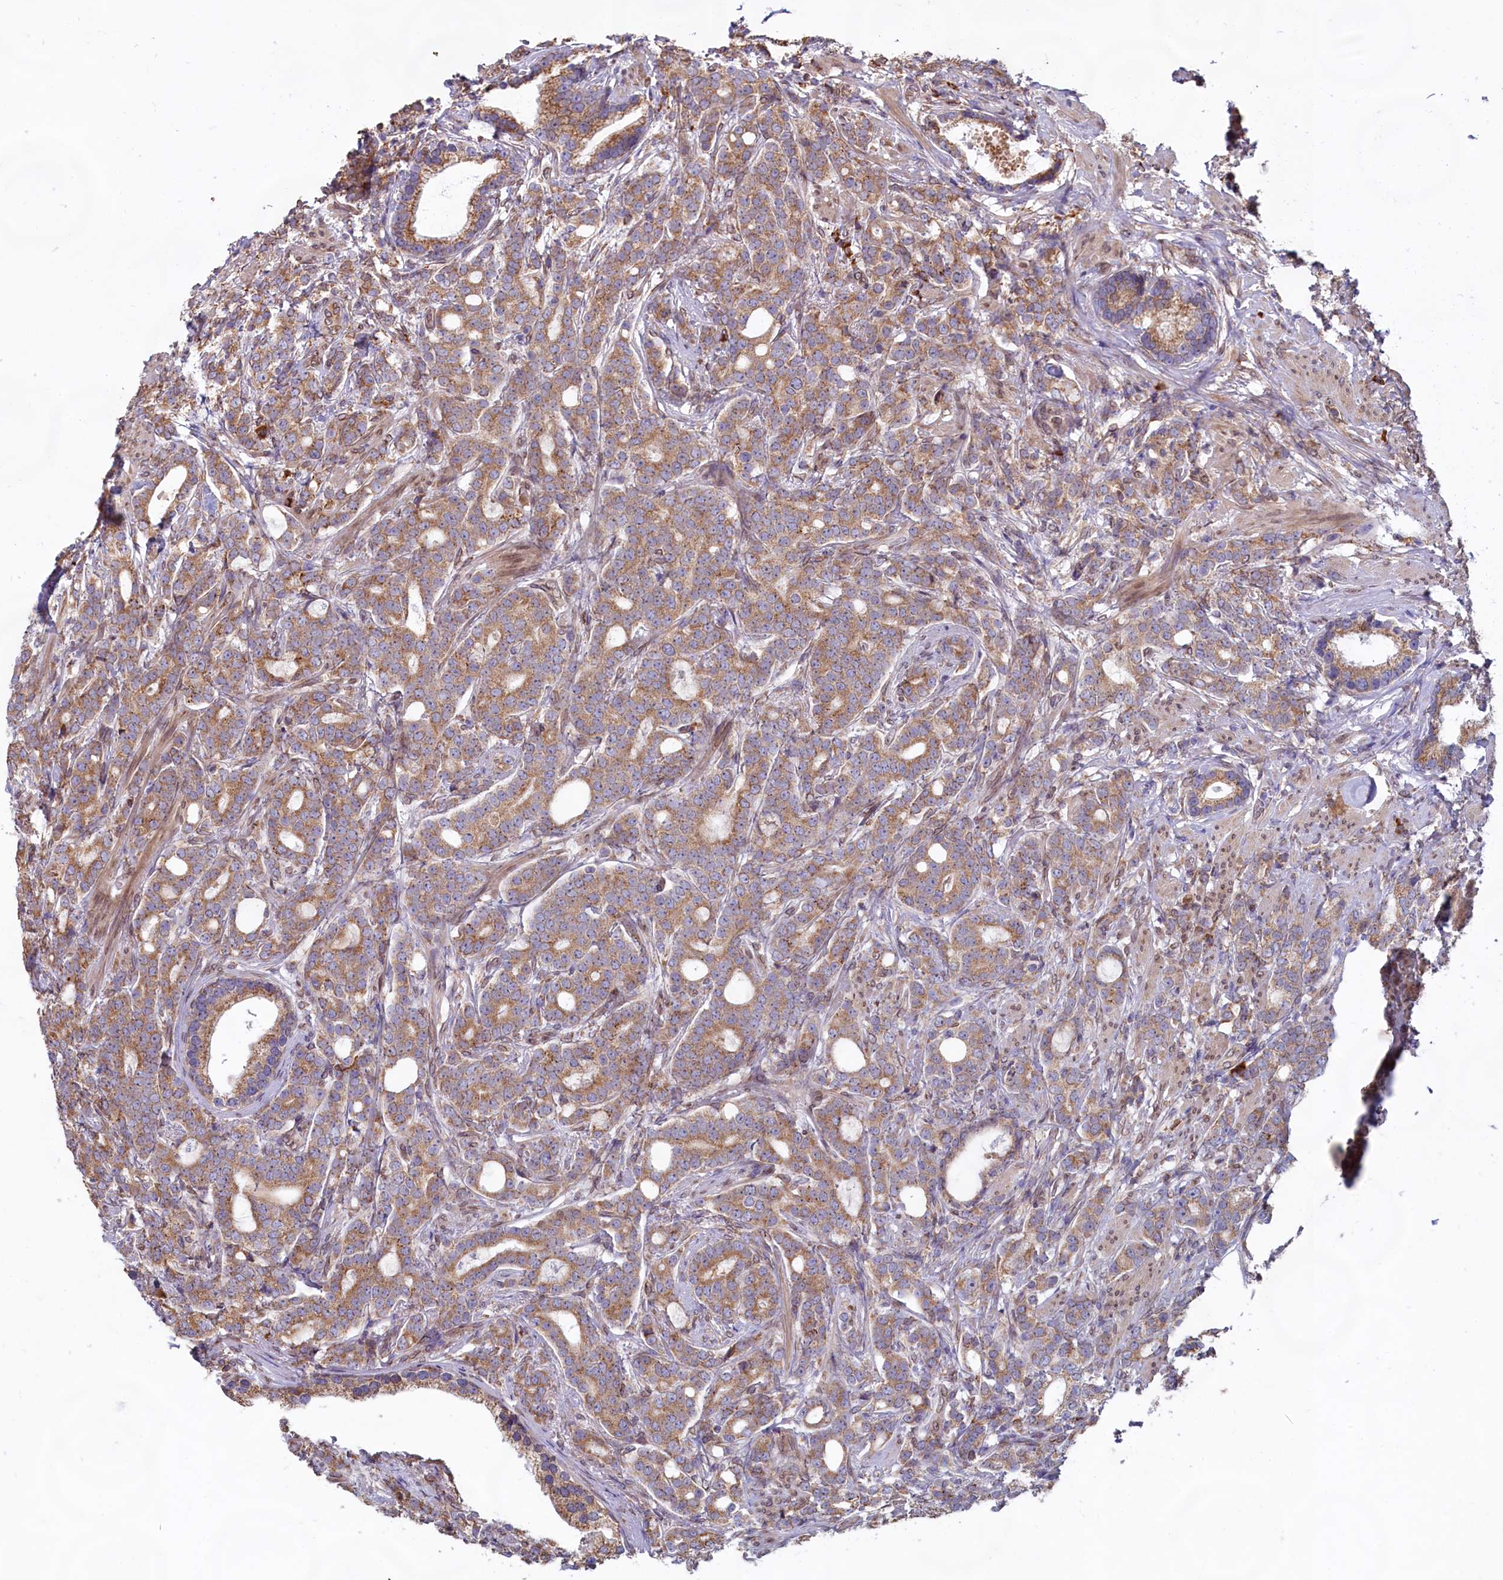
{"staining": {"intensity": "moderate", "quantity": ">75%", "location": "cytoplasmic/membranous"}, "tissue": "prostate cancer", "cell_type": "Tumor cells", "image_type": "cancer", "snomed": [{"axis": "morphology", "description": "Adenocarcinoma, Low grade"}, {"axis": "topography", "description": "Prostate"}], "caption": "IHC of prostate cancer (low-grade adenocarcinoma) shows medium levels of moderate cytoplasmic/membranous staining in about >75% of tumor cells. (DAB (3,3'-diaminobenzidine) IHC, brown staining for protein, blue staining for nuclei).", "gene": "TBC1D19", "patient": {"sex": "male", "age": 71}}